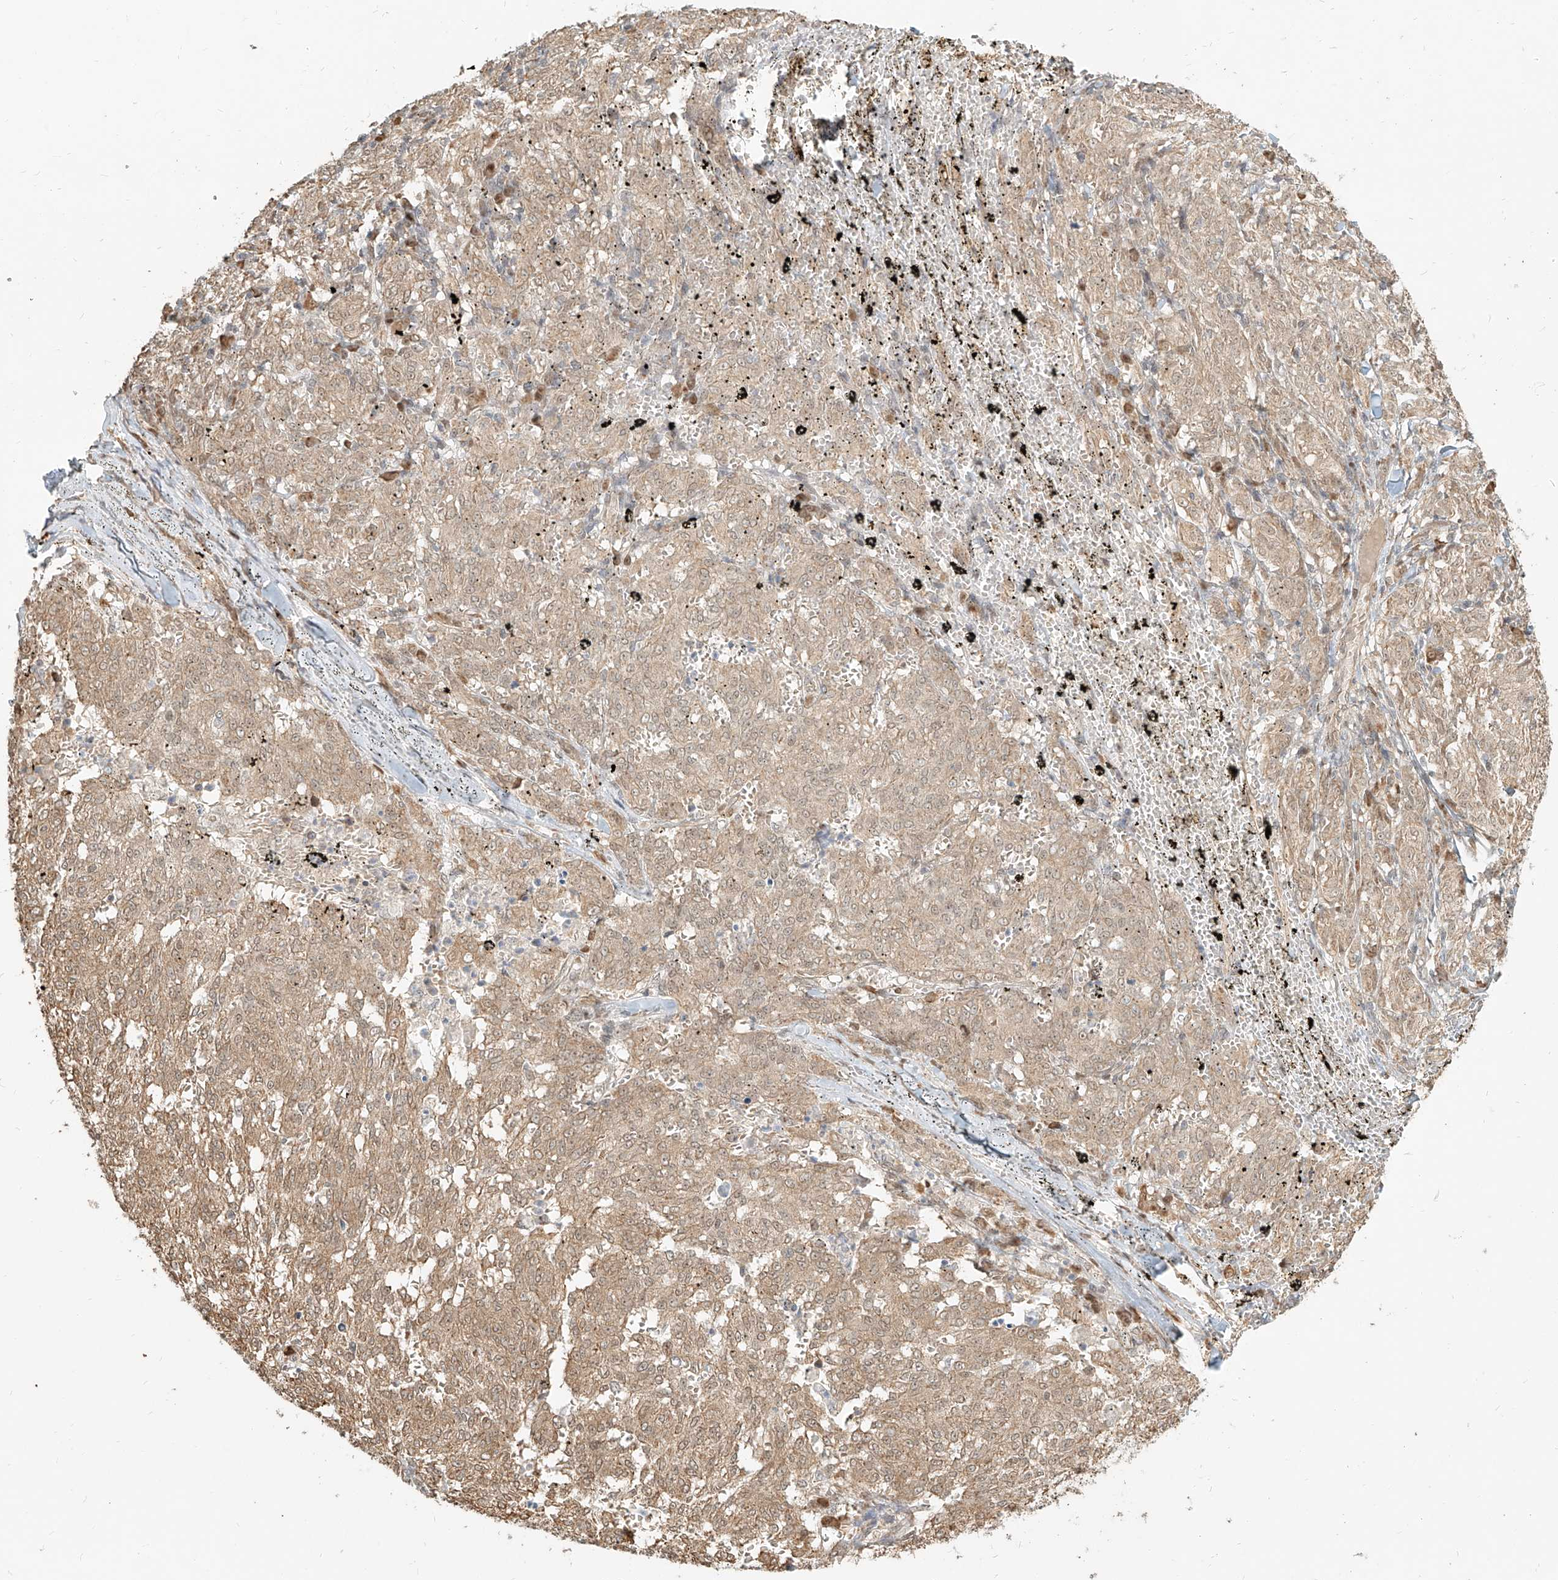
{"staining": {"intensity": "moderate", "quantity": ">75%", "location": "cytoplasmic/membranous"}, "tissue": "melanoma", "cell_type": "Tumor cells", "image_type": "cancer", "snomed": [{"axis": "morphology", "description": "Malignant melanoma, NOS"}, {"axis": "topography", "description": "Skin"}], "caption": "Protein expression by immunohistochemistry (IHC) shows moderate cytoplasmic/membranous expression in about >75% of tumor cells in melanoma. (DAB IHC with brightfield microscopy, high magnification).", "gene": "UBE2K", "patient": {"sex": "female", "age": 72}}